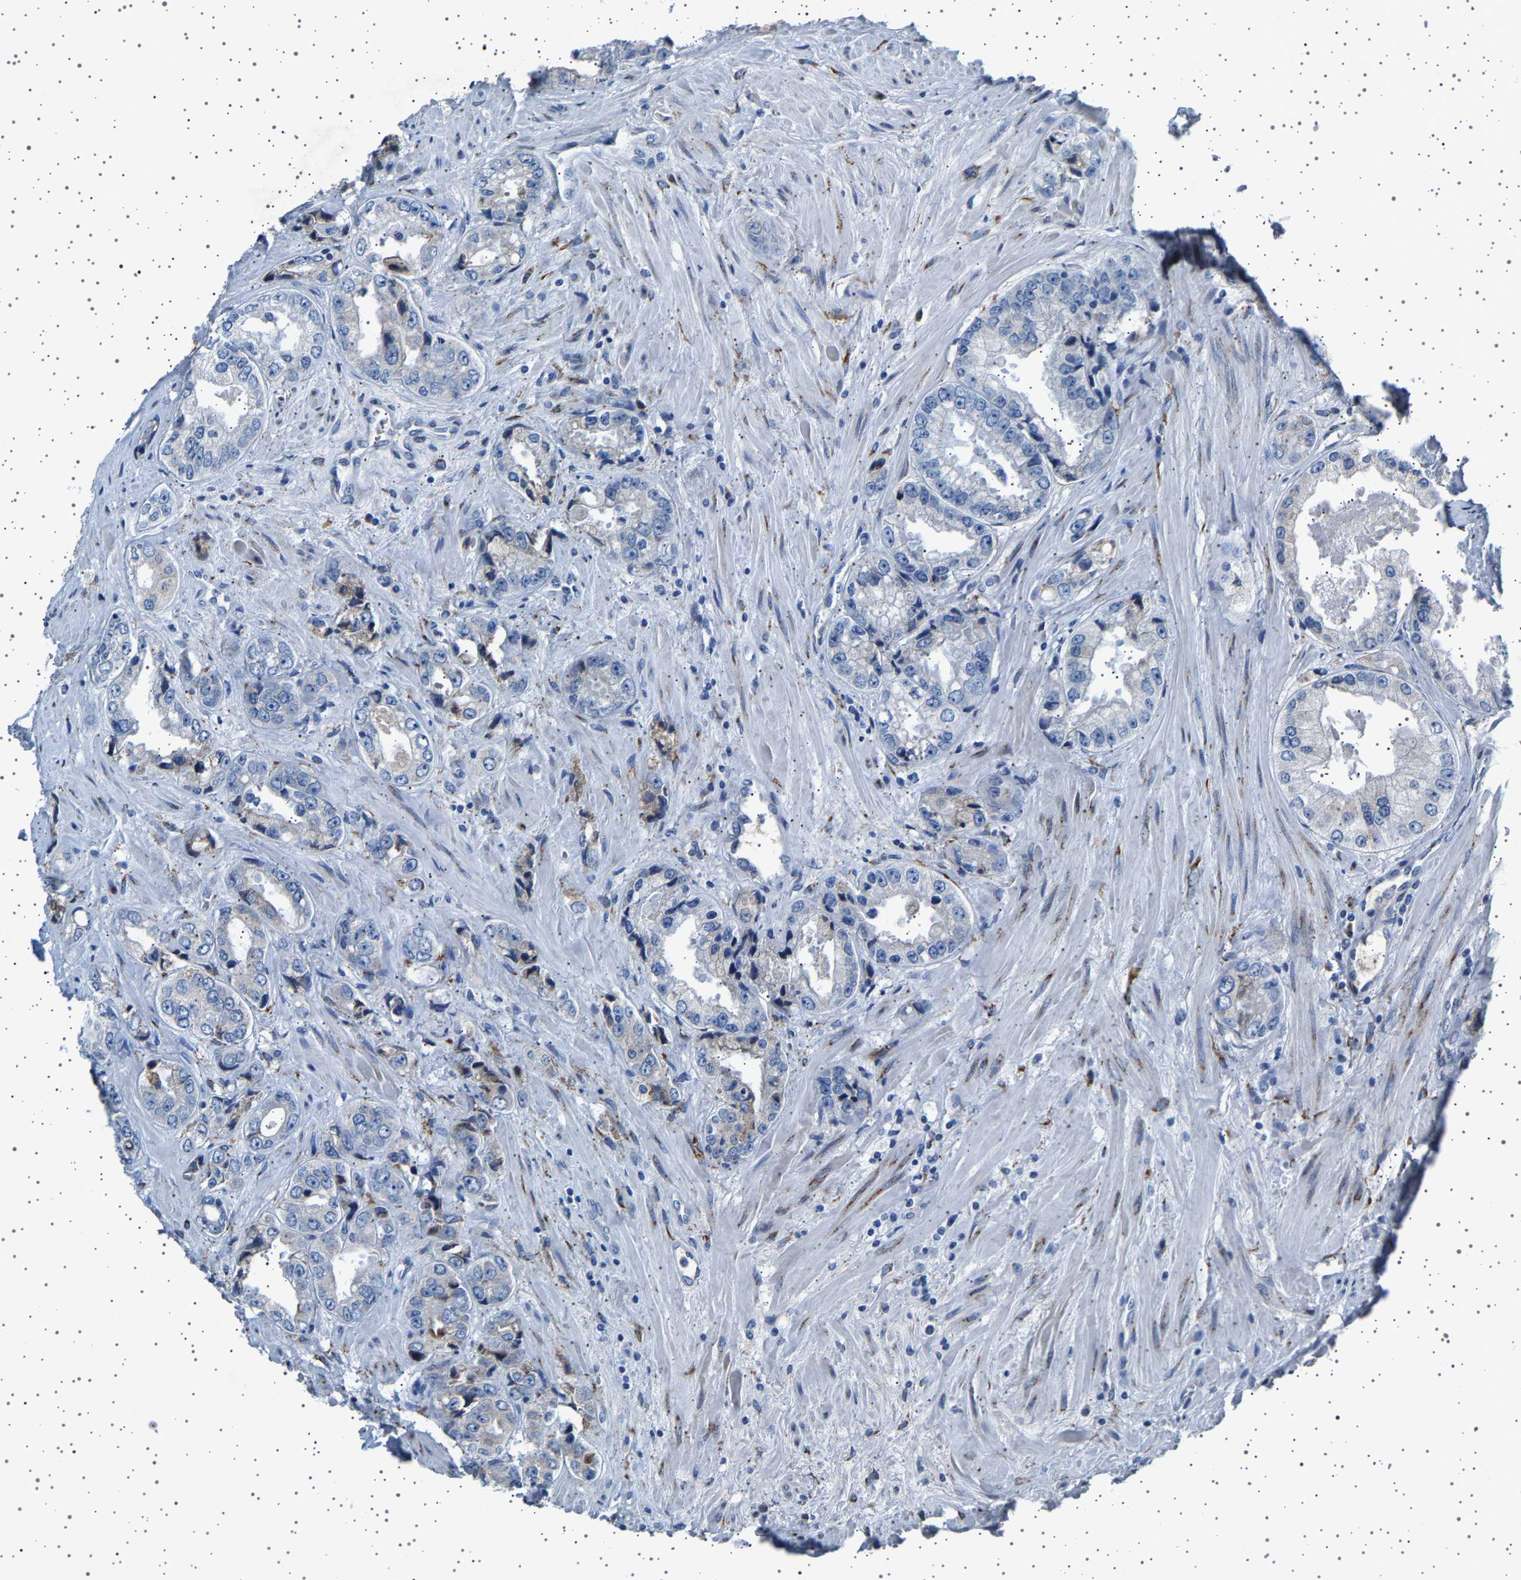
{"staining": {"intensity": "weak", "quantity": "<25%", "location": "cytoplasmic/membranous"}, "tissue": "prostate cancer", "cell_type": "Tumor cells", "image_type": "cancer", "snomed": [{"axis": "morphology", "description": "Adenocarcinoma, High grade"}, {"axis": "topography", "description": "Prostate"}], "caption": "Human prostate cancer stained for a protein using immunohistochemistry displays no positivity in tumor cells.", "gene": "FTCD", "patient": {"sex": "male", "age": 61}}